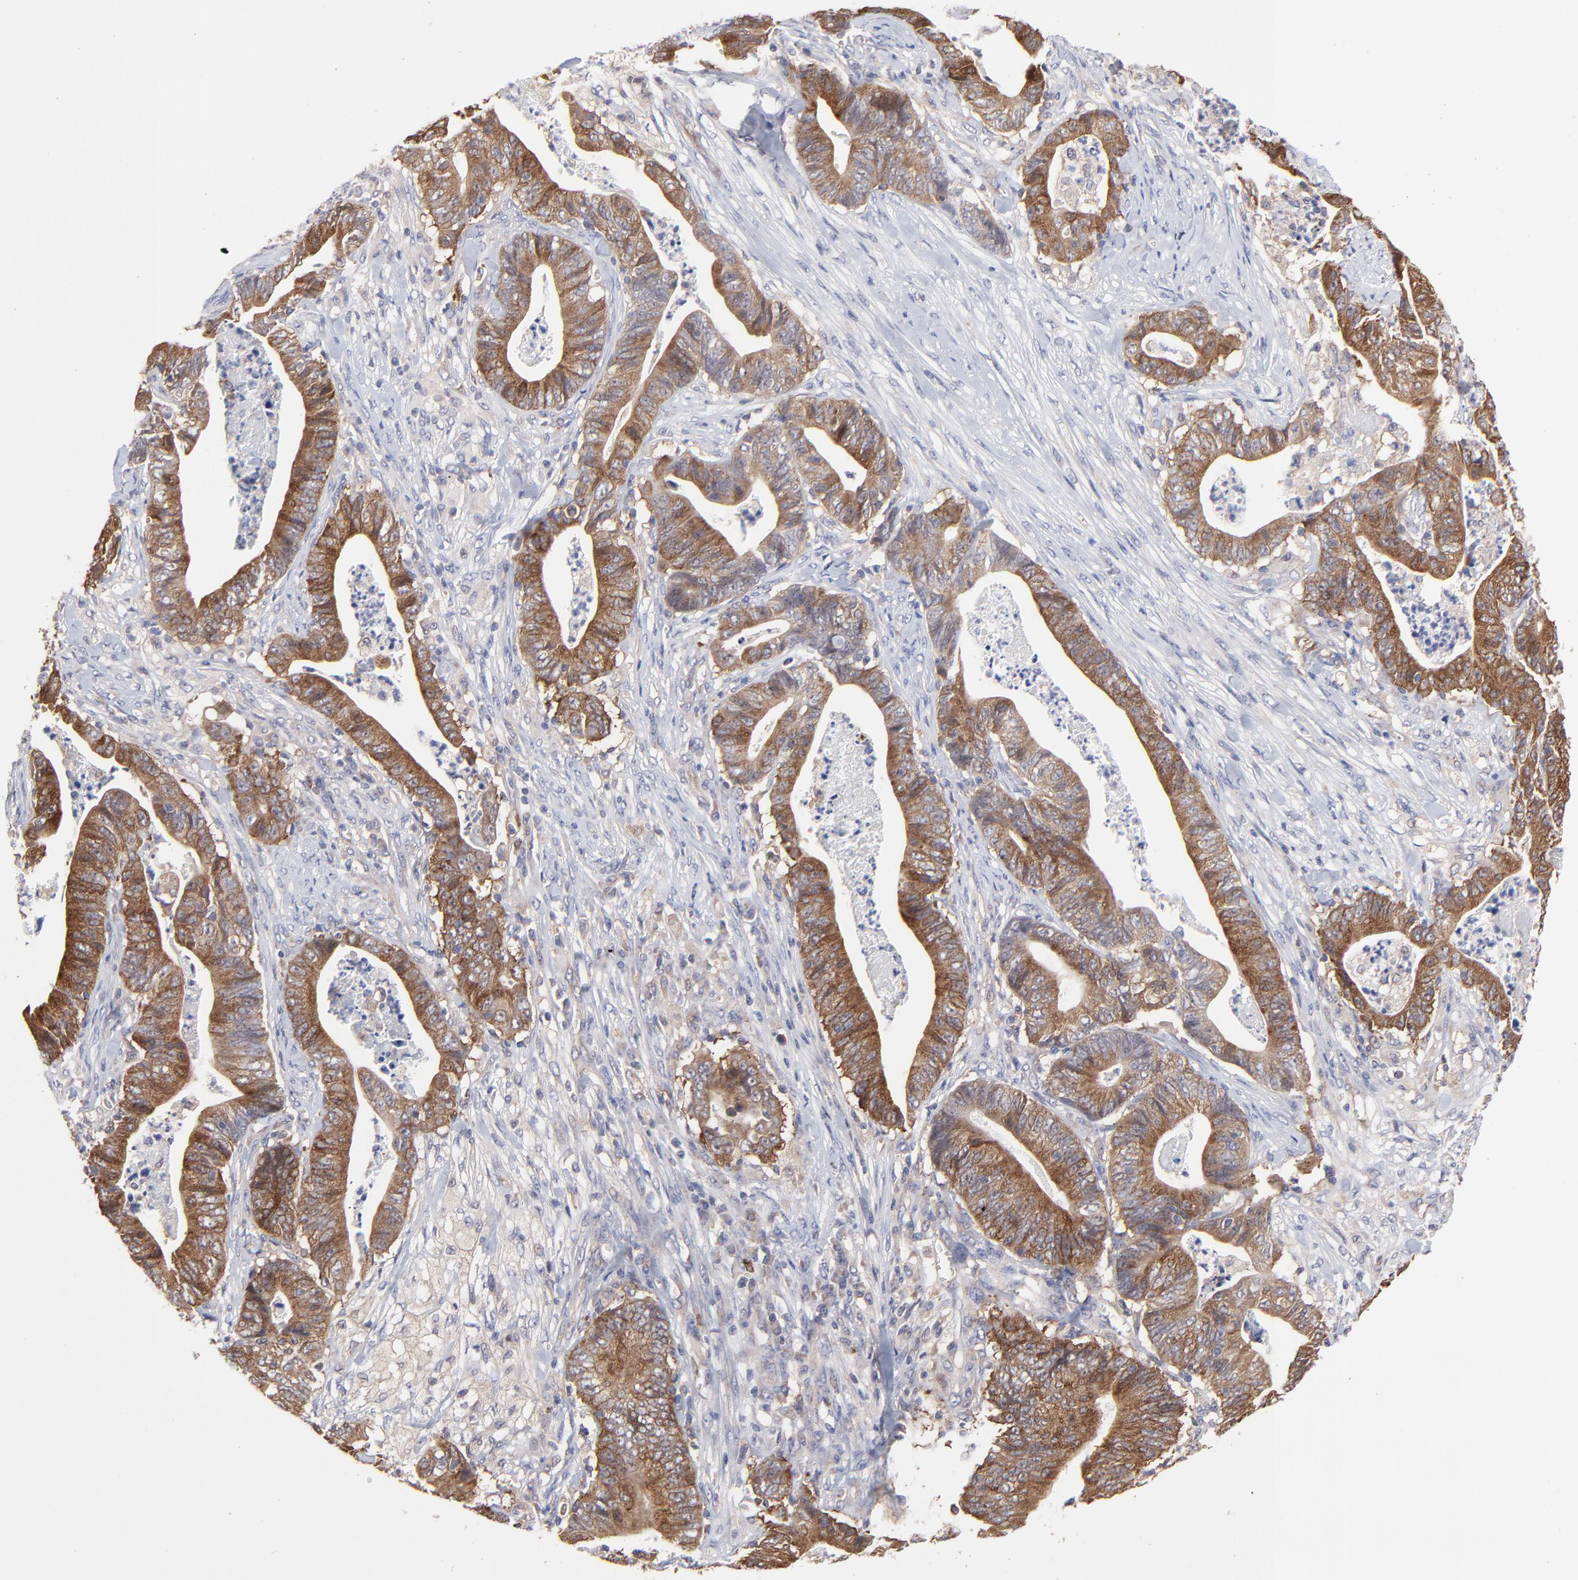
{"staining": {"intensity": "strong", "quantity": "25%-75%", "location": "cytoplasmic/membranous"}, "tissue": "stomach cancer", "cell_type": "Tumor cells", "image_type": "cancer", "snomed": [{"axis": "morphology", "description": "Adenocarcinoma, NOS"}, {"axis": "topography", "description": "Stomach, lower"}], "caption": "Immunohistochemical staining of human stomach adenocarcinoma demonstrates high levels of strong cytoplasmic/membranous expression in approximately 25%-75% of tumor cells.", "gene": "GART", "patient": {"sex": "female", "age": 86}}